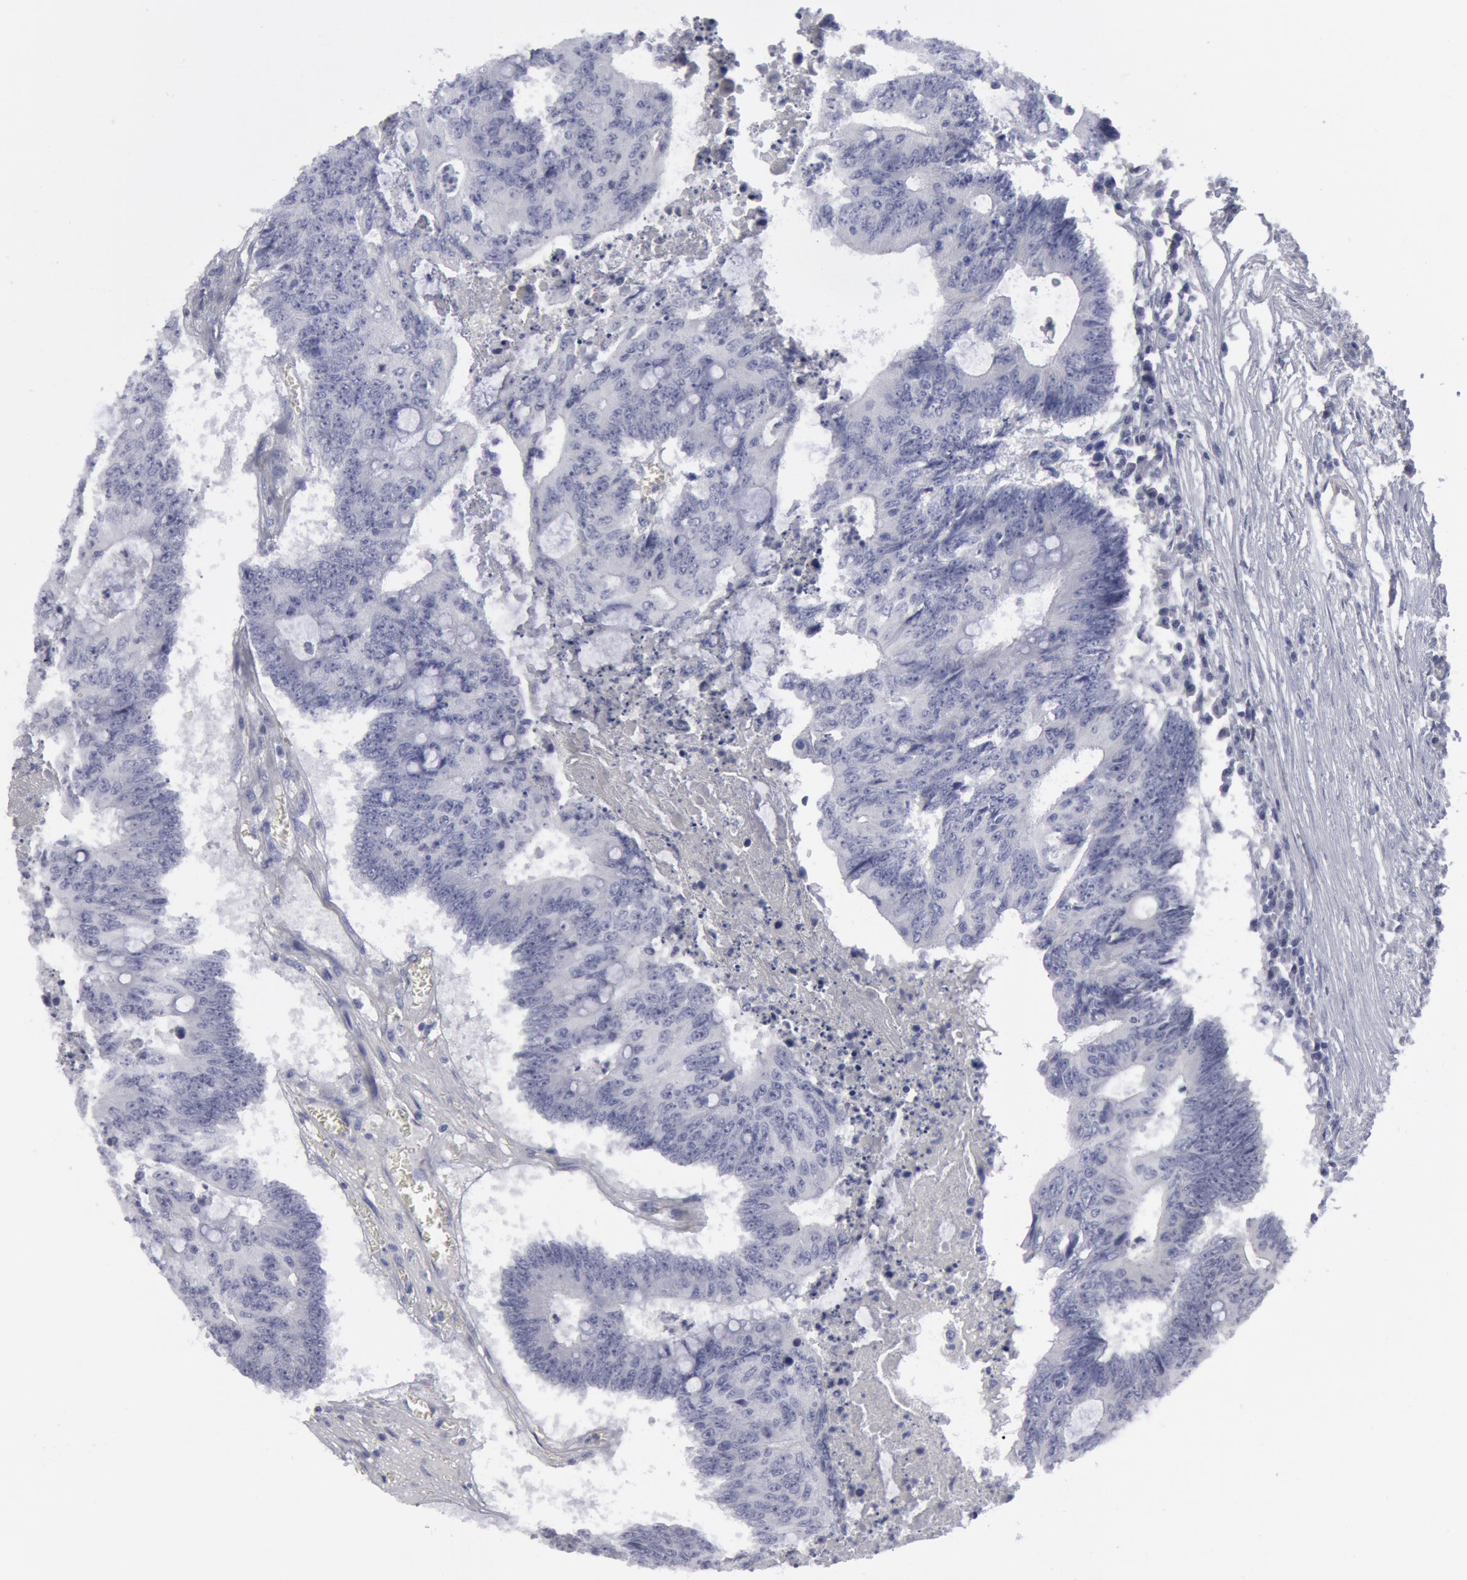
{"staining": {"intensity": "negative", "quantity": "none", "location": "none"}, "tissue": "colorectal cancer", "cell_type": "Tumor cells", "image_type": "cancer", "snomed": [{"axis": "morphology", "description": "Adenocarcinoma, NOS"}, {"axis": "topography", "description": "Colon"}], "caption": "Human adenocarcinoma (colorectal) stained for a protein using immunohistochemistry demonstrates no staining in tumor cells.", "gene": "SMC1B", "patient": {"sex": "male", "age": 65}}